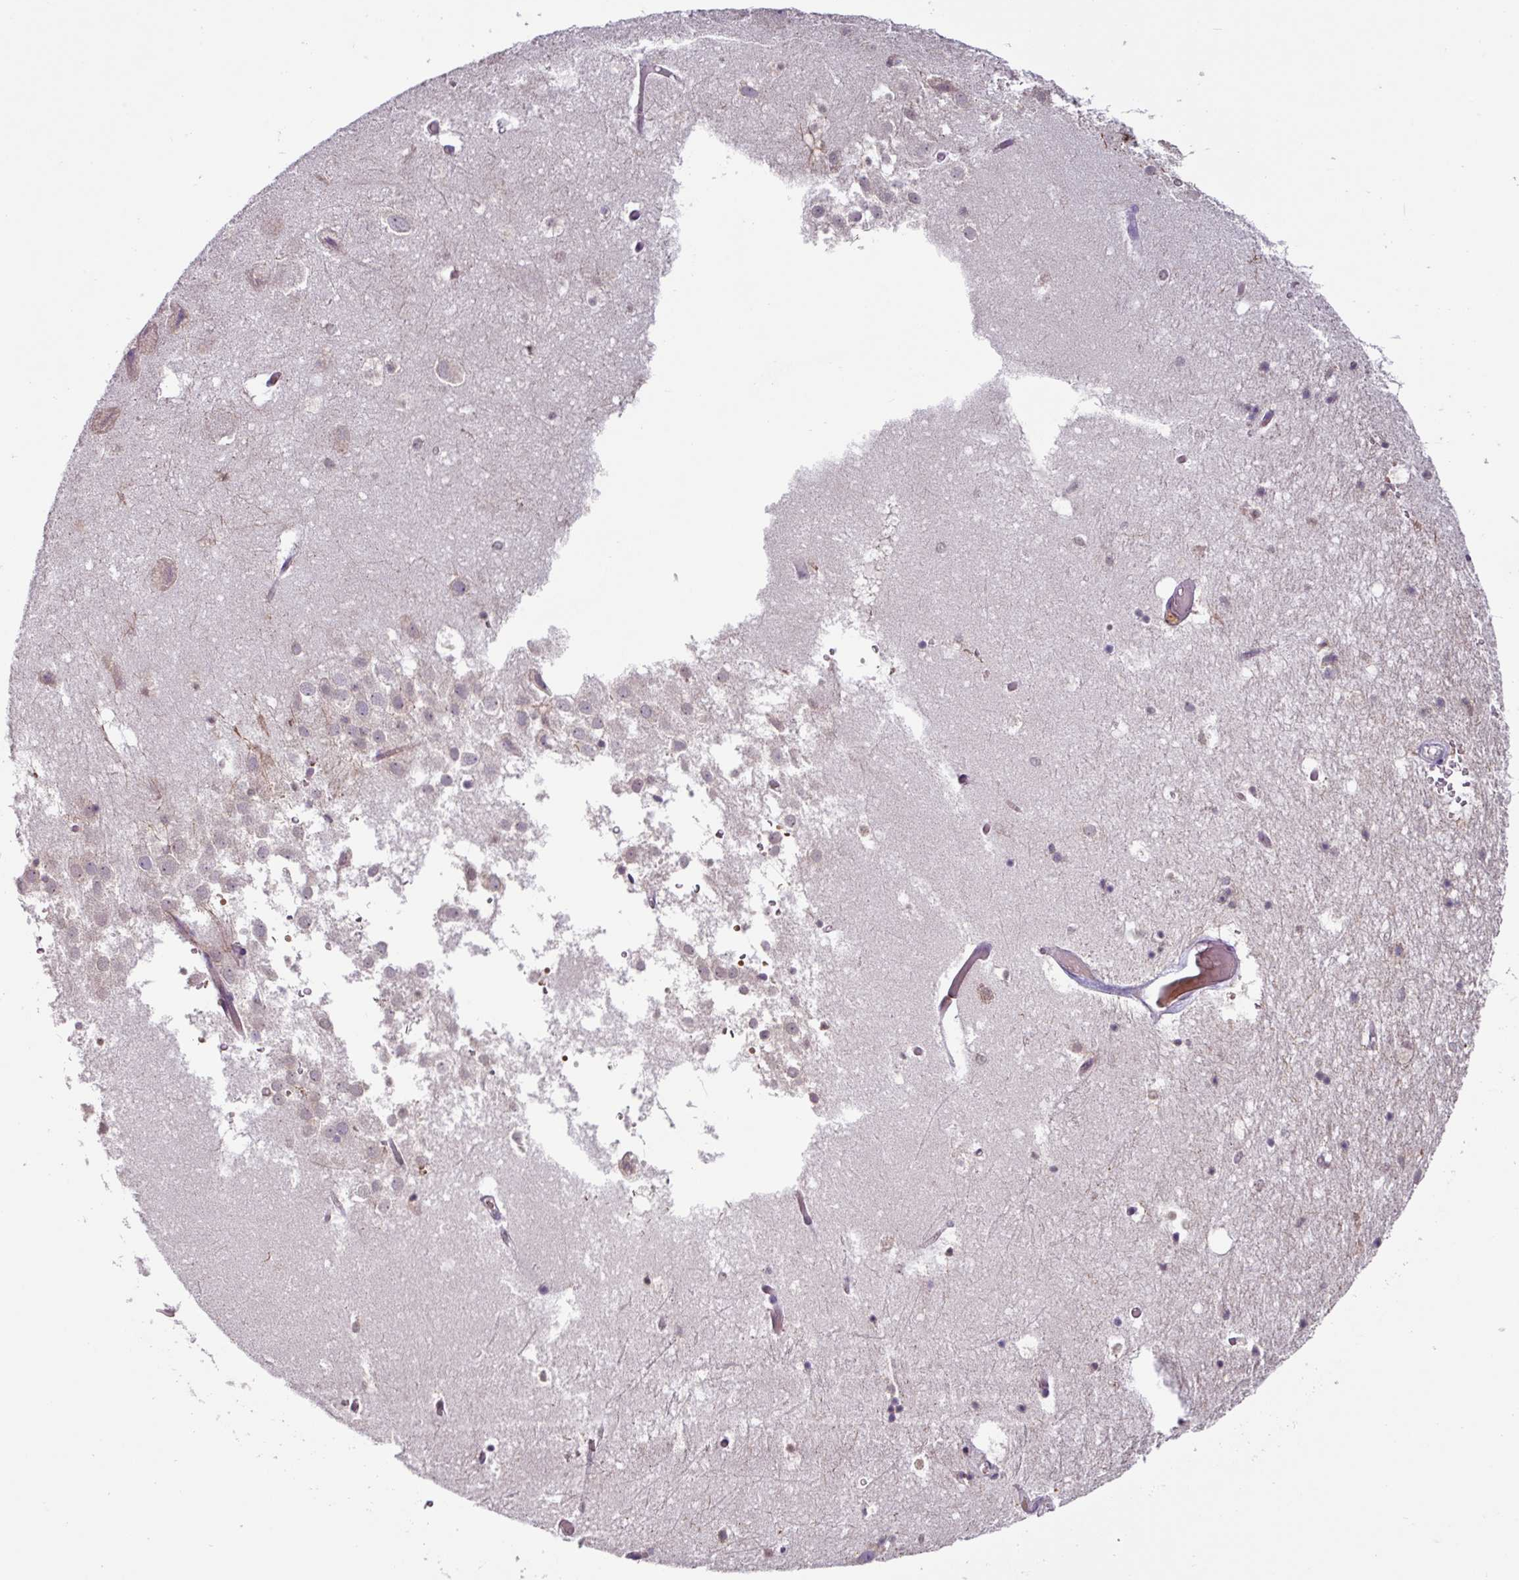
{"staining": {"intensity": "negative", "quantity": "none", "location": "none"}, "tissue": "hippocampus", "cell_type": "Glial cells", "image_type": "normal", "snomed": [{"axis": "morphology", "description": "Normal tissue, NOS"}, {"axis": "topography", "description": "Hippocampus"}], "caption": "Immunohistochemistry (IHC) image of normal hippocampus stained for a protein (brown), which exhibits no positivity in glial cells.", "gene": "SLC5A10", "patient": {"sex": "female", "age": 52}}